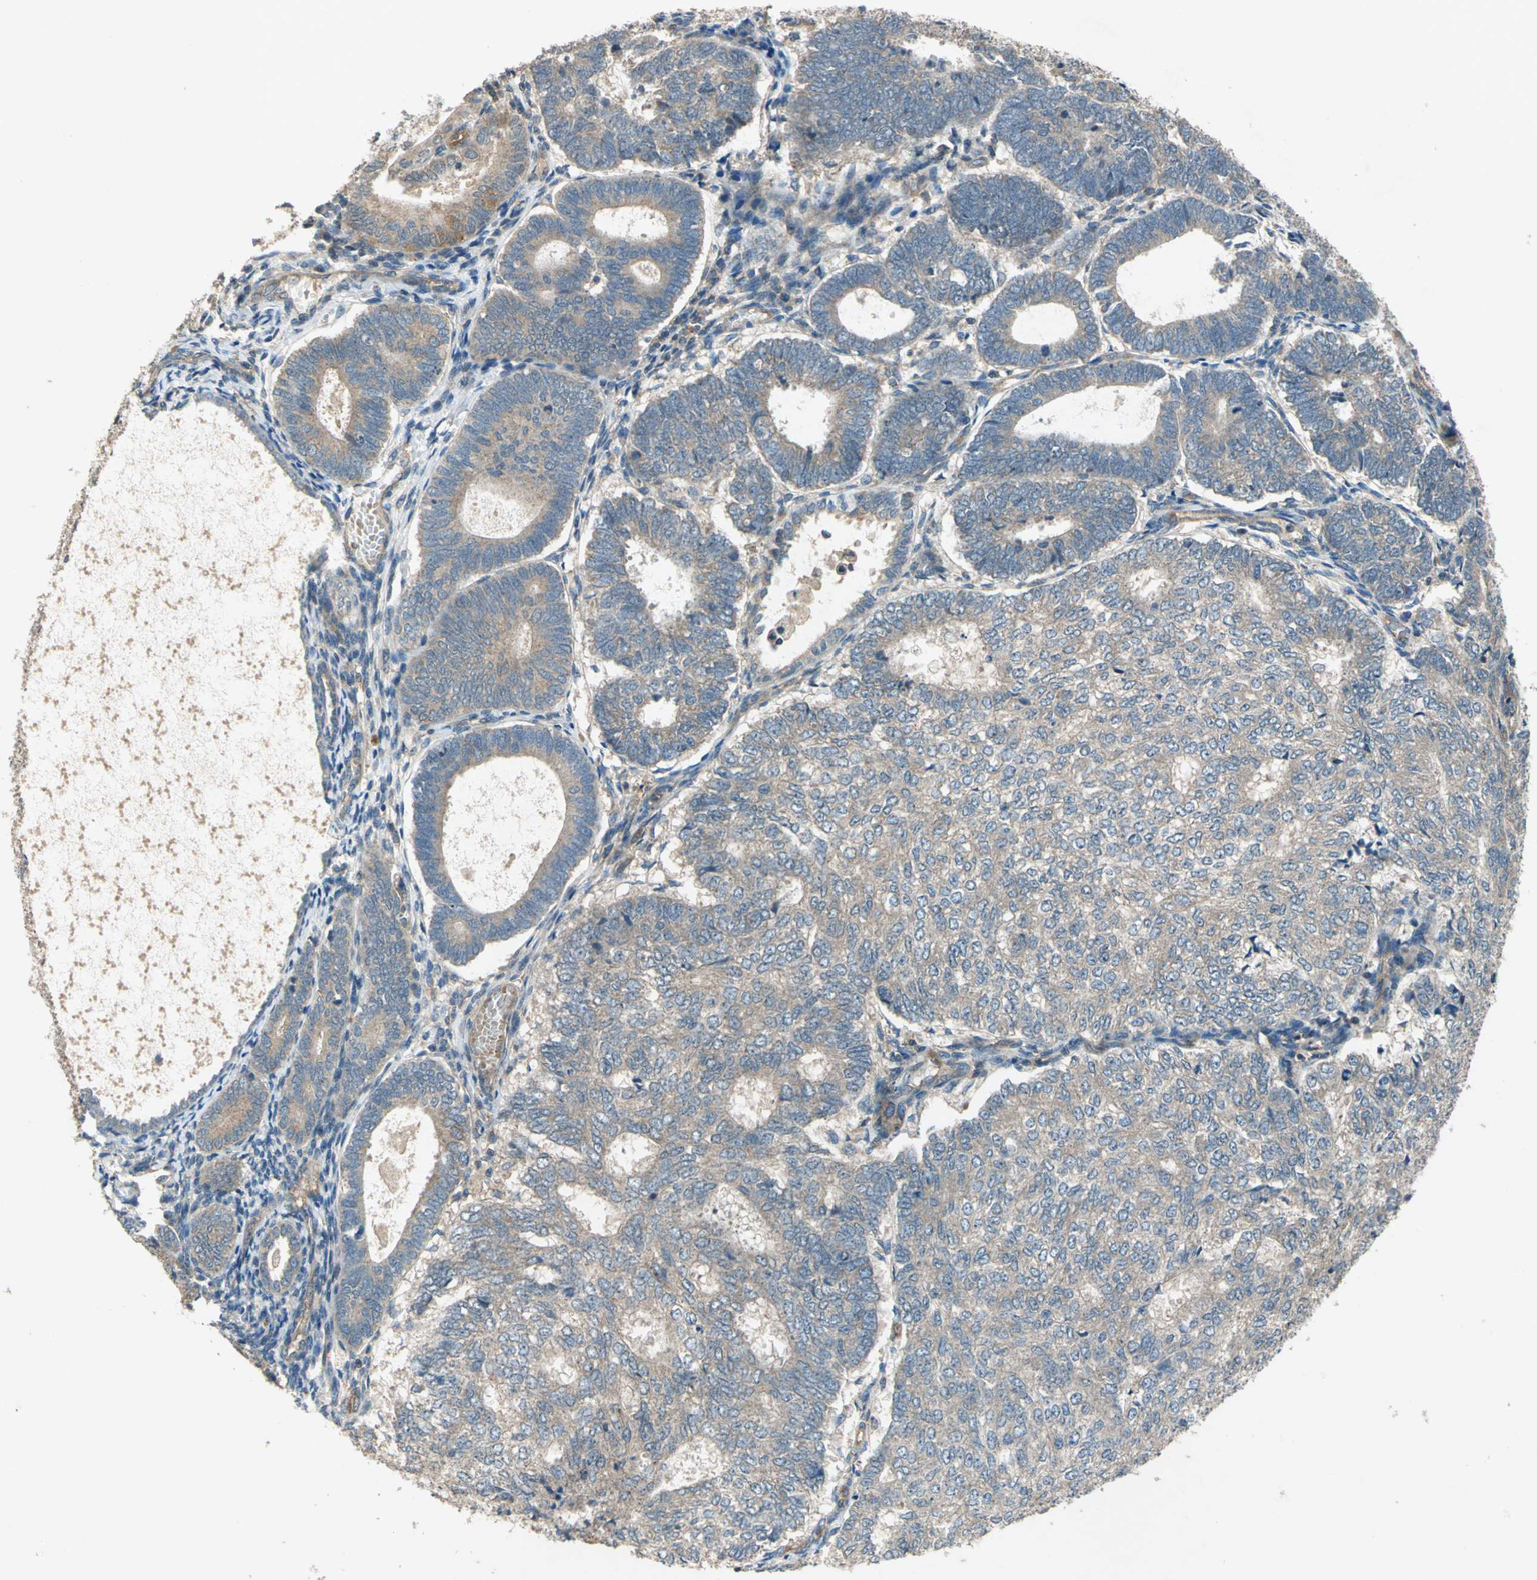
{"staining": {"intensity": "weak", "quantity": "25%-75%", "location": "cytoplasmic/membranous"}, "tissue": "endometrial cancer", "cell_type": "Tumor cells", "image_type": "cancer", "snomed": [{"axis": "morphology", "description": "Adenocarcinoma, NOS"}, {"axis": "topography", "description": "Uterus"}], "caption": "Protein expression by IHC reveals weak cytoplasmic/membranous positivity in about 25%-75% of tumor cells in endometrial cancer.", "gene": "EMCN", "patient": {"sex": "female", "age": 60}}